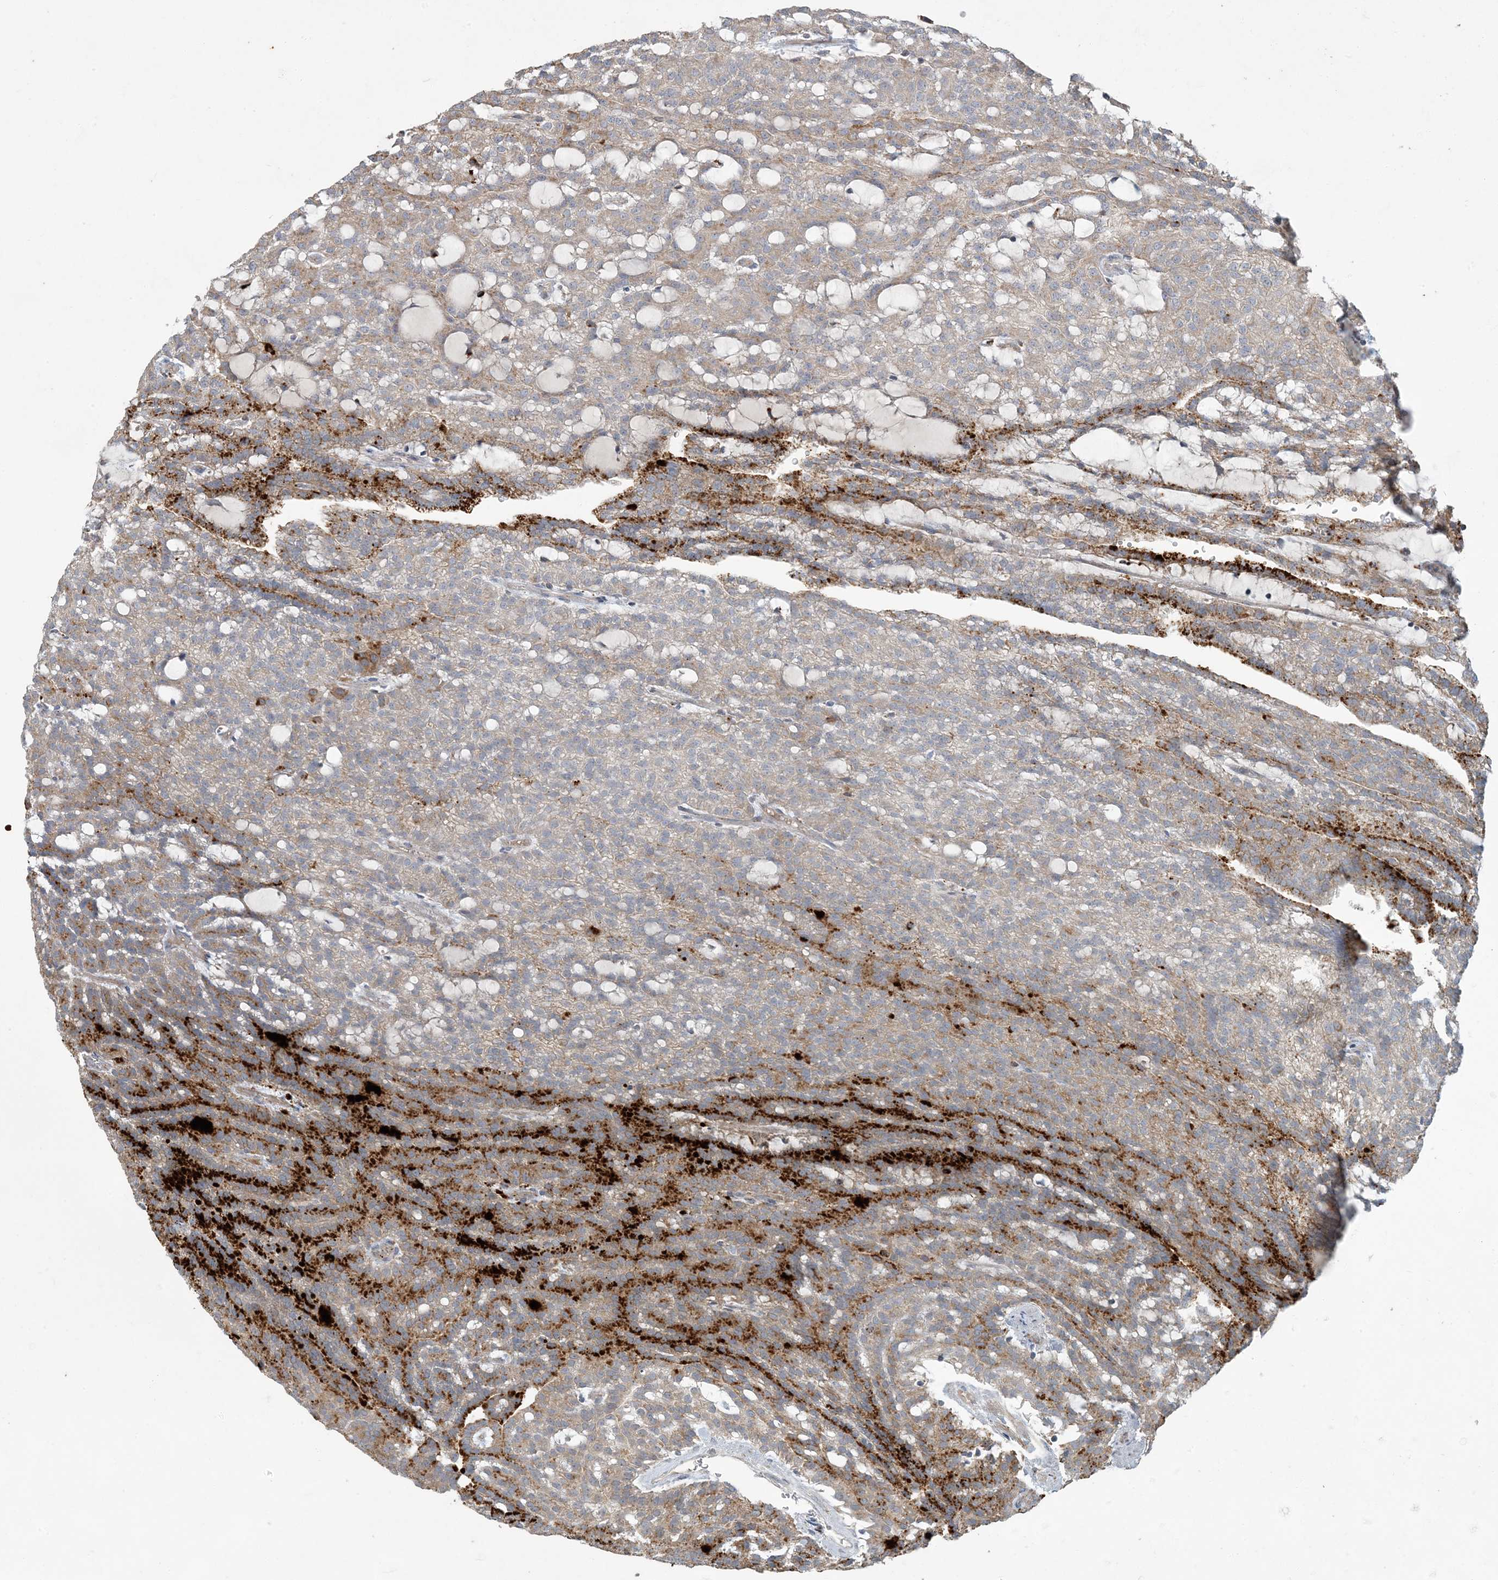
{"staining": {"intensity": "moderate", "quantity": "25%-75%", "location": "cytoplasmic/membranous"}, "tissue": "renal cancer", "cell_type": "Tumor cells", "image_type": "cancer", "snomed": [{"axis": "morphology", "description": "Adenocarcinoma, NOS"}, {"axis": "topography", "description": "Kidney"}], "caption": "This is an image of immunohistochemistry staining of renal cancer (adenocarcinoma), which shows moderate positivity in the cytoplasmic/membranous of tumor cells.", "gene": "LTN1", "patient": {"sex": "male", "age": 63}}